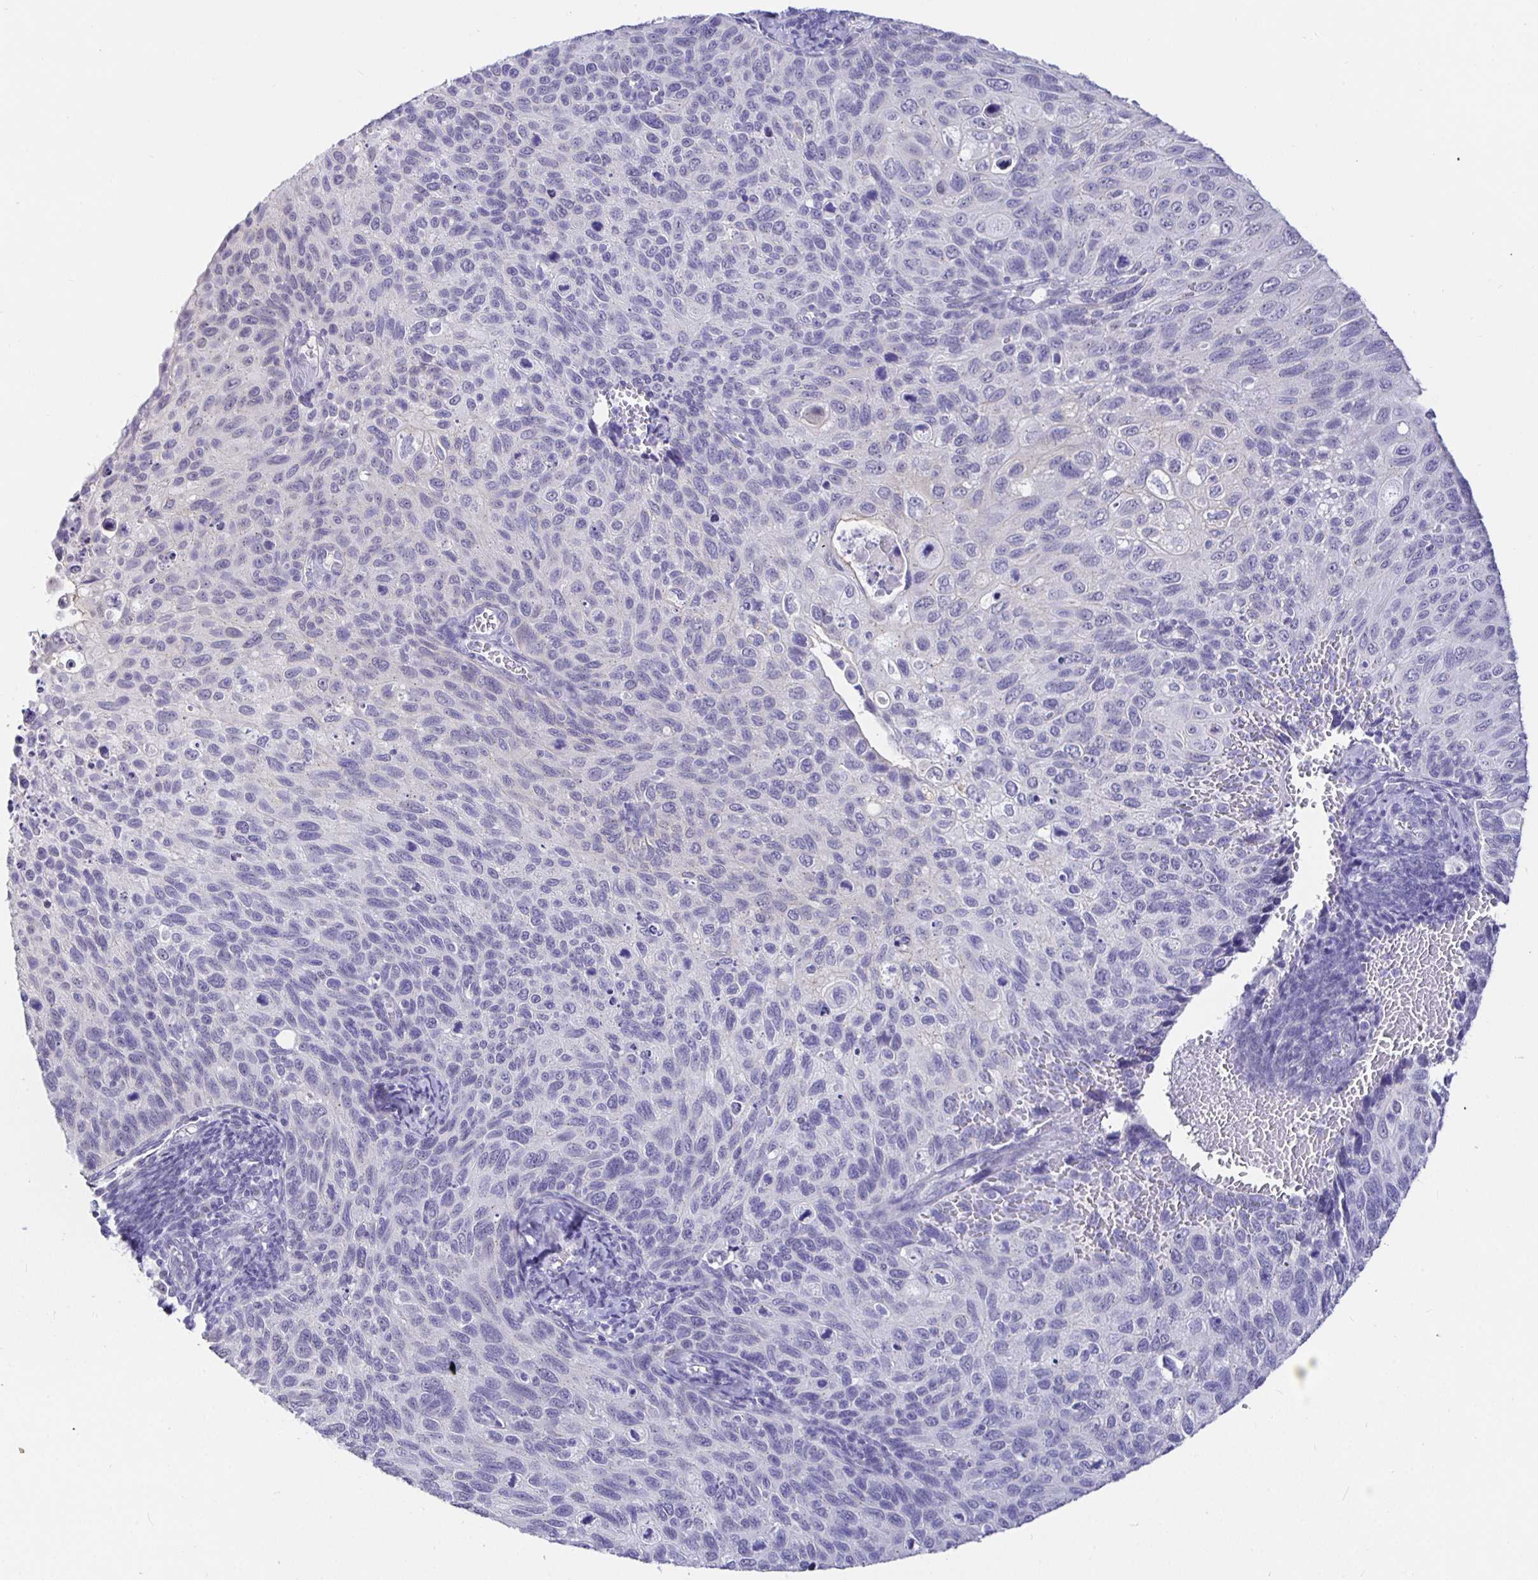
{"staining": {"intensity": "negative", "quantity": "none", "location": "none"}, "tissue": "cervical cancer", "cell_type": "Tumor cells", "image_type": "cancer", "snomed": [{"axis": "morphology", "description": "Squamous cell carcinoma, NOS"}, {"axis": "topography", "description": "Cervix"}], "caption": "Histopathology image shows no significant protein staining in tumor cells of squamous cell carcinoma (cervical). (DAB (3,3'-diaminobenzidine) immunohistochemistry with hematoxylin counter stain).", "gene": "EZHIP", "patient": {"sex": "female", "age": 70}}